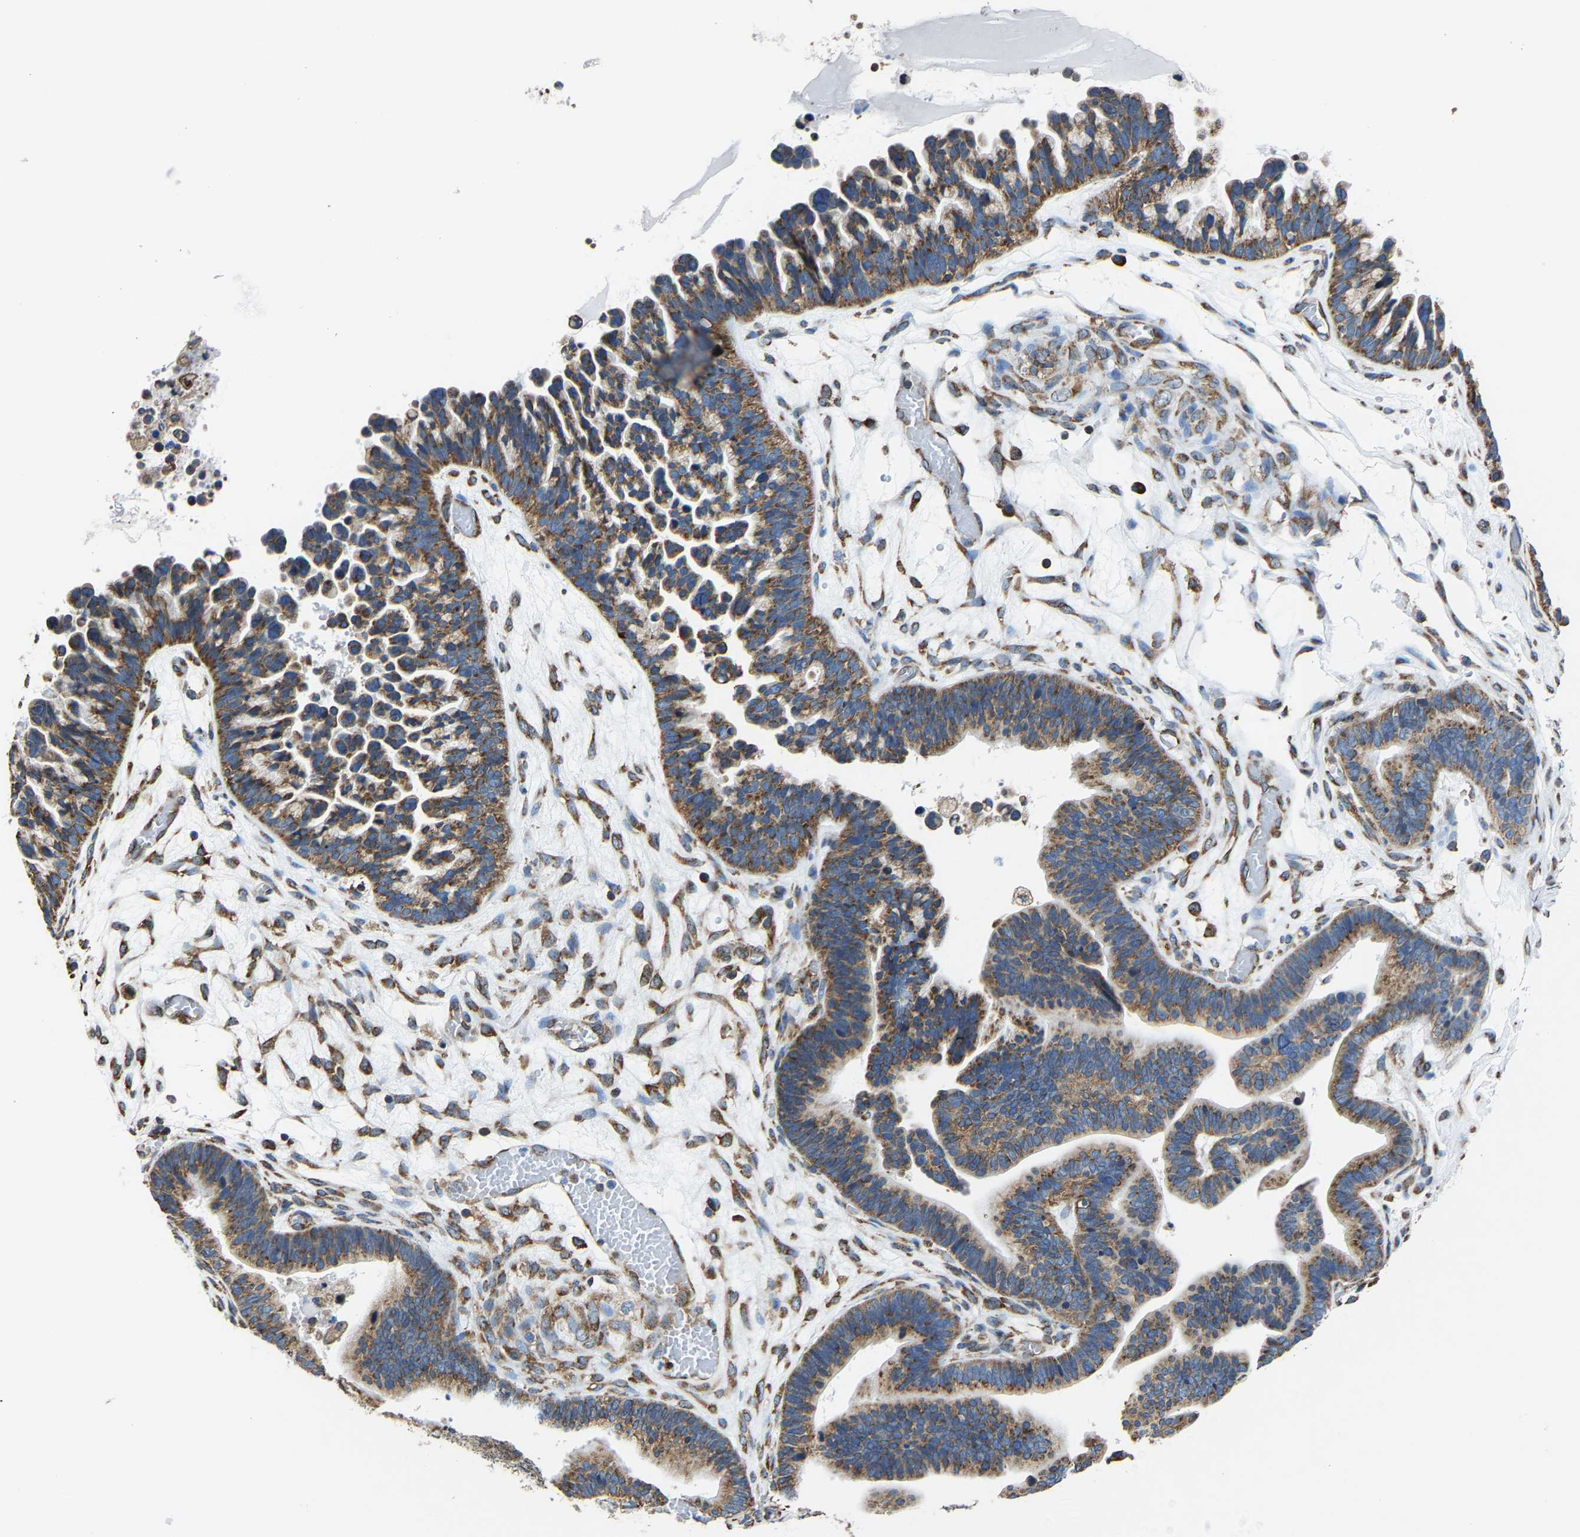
{"staining": {"intensity": "strong", "quantity": ">75%", "location": "cytoplasmic/membranous"}, "tissue": "ovarian cancer", "cell_type": "Tumor cells", "image_type": "cancer", "snomed": [{"axis": "morphology", "description": "Cystadenocarcinoma, serous, NOS"}, {"axis": "topography", "description": "Ovary"}], "caption": "Immunohistochemistry staining of ovarian cancer (serous cystadenocarcinoma), which shows high levels of strong cytoplasmic/membranous positivity in approximately >75% of tumor cells indicating strong cytoplasmic/membranous protein positivity. The staining was performed using DAB (3,3'-diaminobenzidine) (brown) for protein detection and nuclei were counterstained in hematoxylin (blue).", "gene": "G3BP2", "patient": {"sex": "female", "age": 56}}